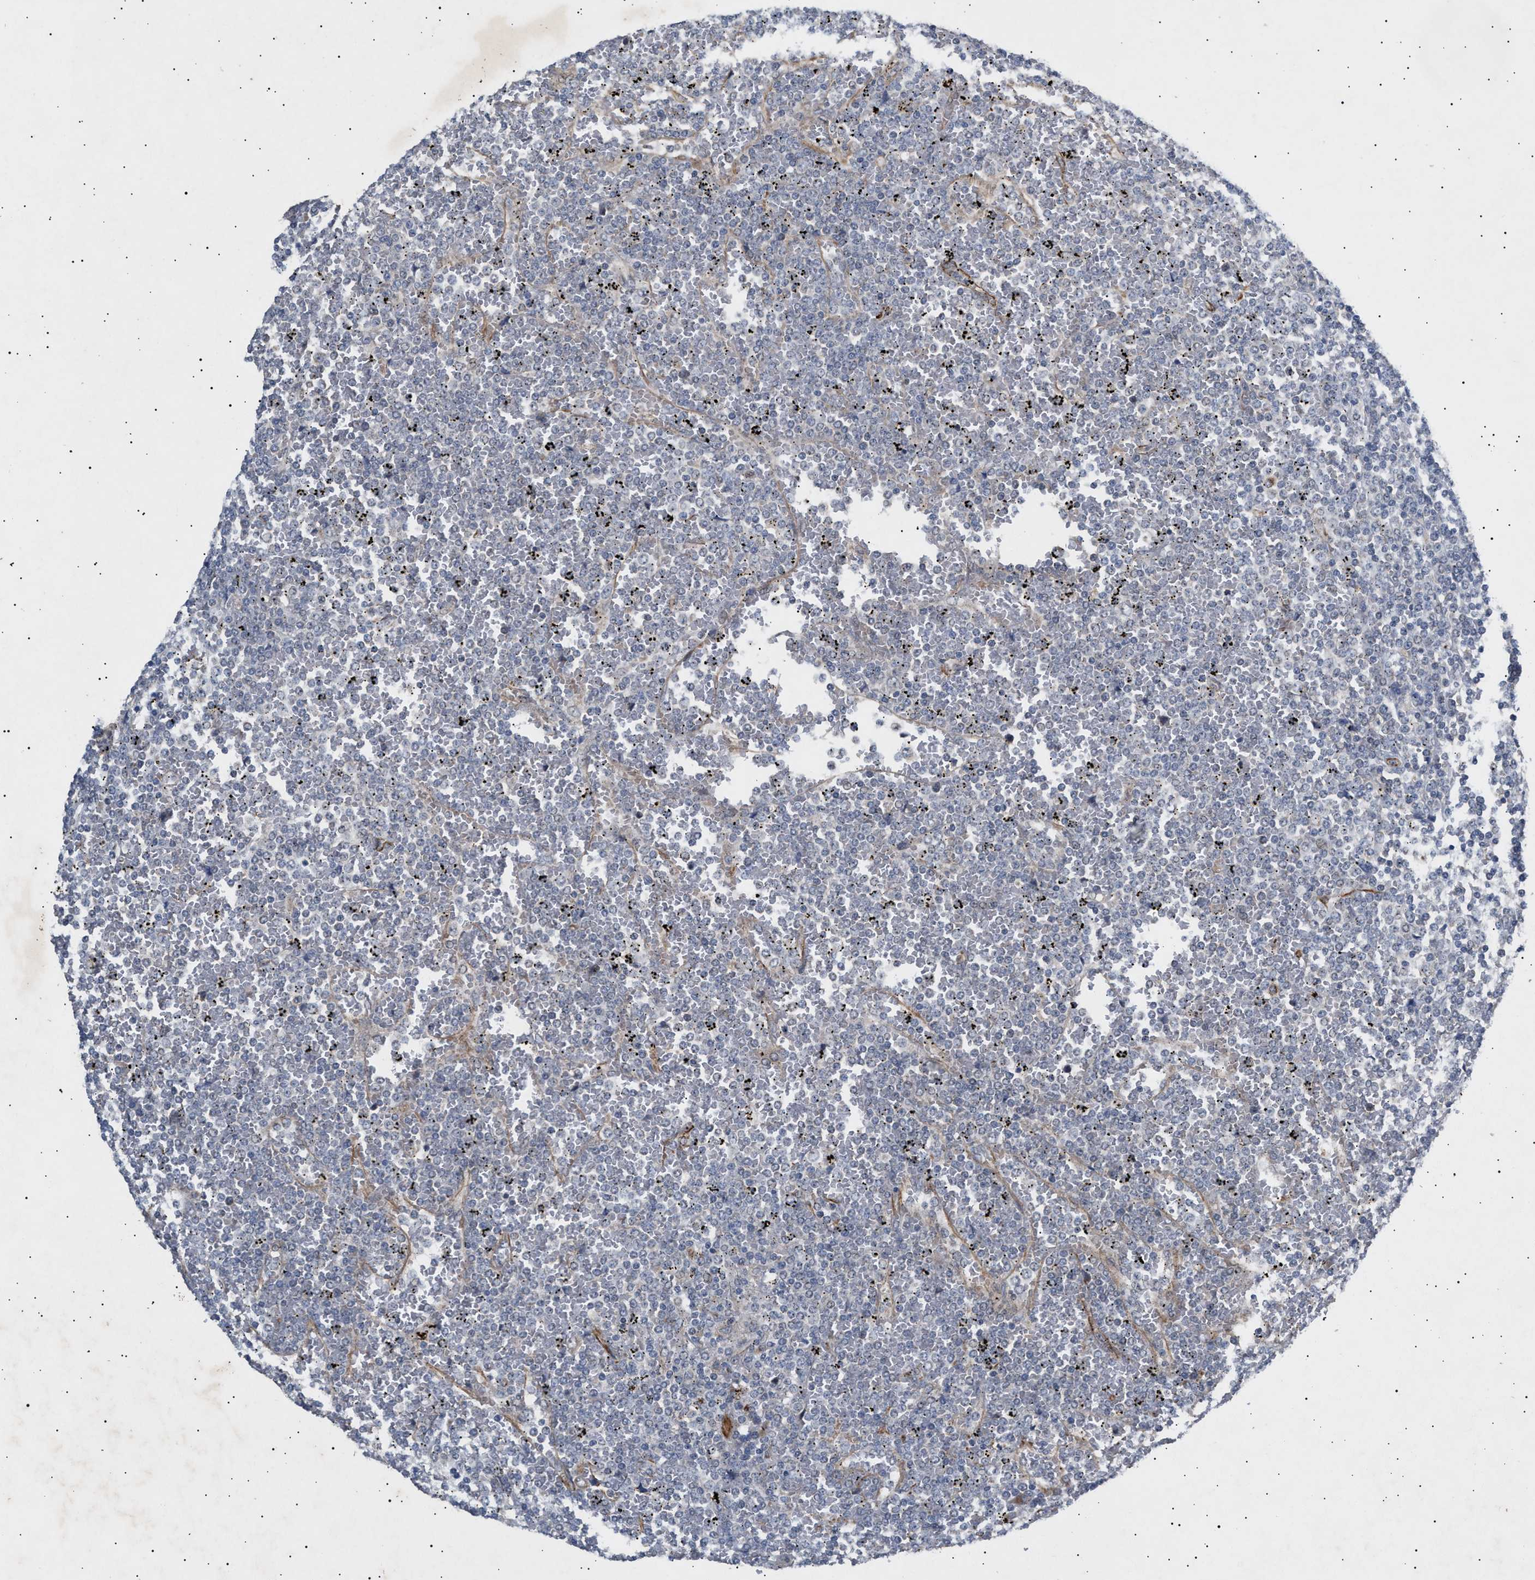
{"staining": {"intensity": "negative", "quantity": "none", "location": "none"}, "tissue": "lymphoma", "cell_type": "Tumor cells", "image_type": "cancer", "snomed": [{"axis": "morphology", "description": "Malignant lymphoma, non-Hodgkin's type, Low grade"}, {"axis": "topography", "description": "Spleen"}], "caption": "This is an IHC histopathology image of human lymphoma. There is no positivity in tumor cells.", "gene": "SIRT5", "patient": {"sex": "female", "age": 19}}